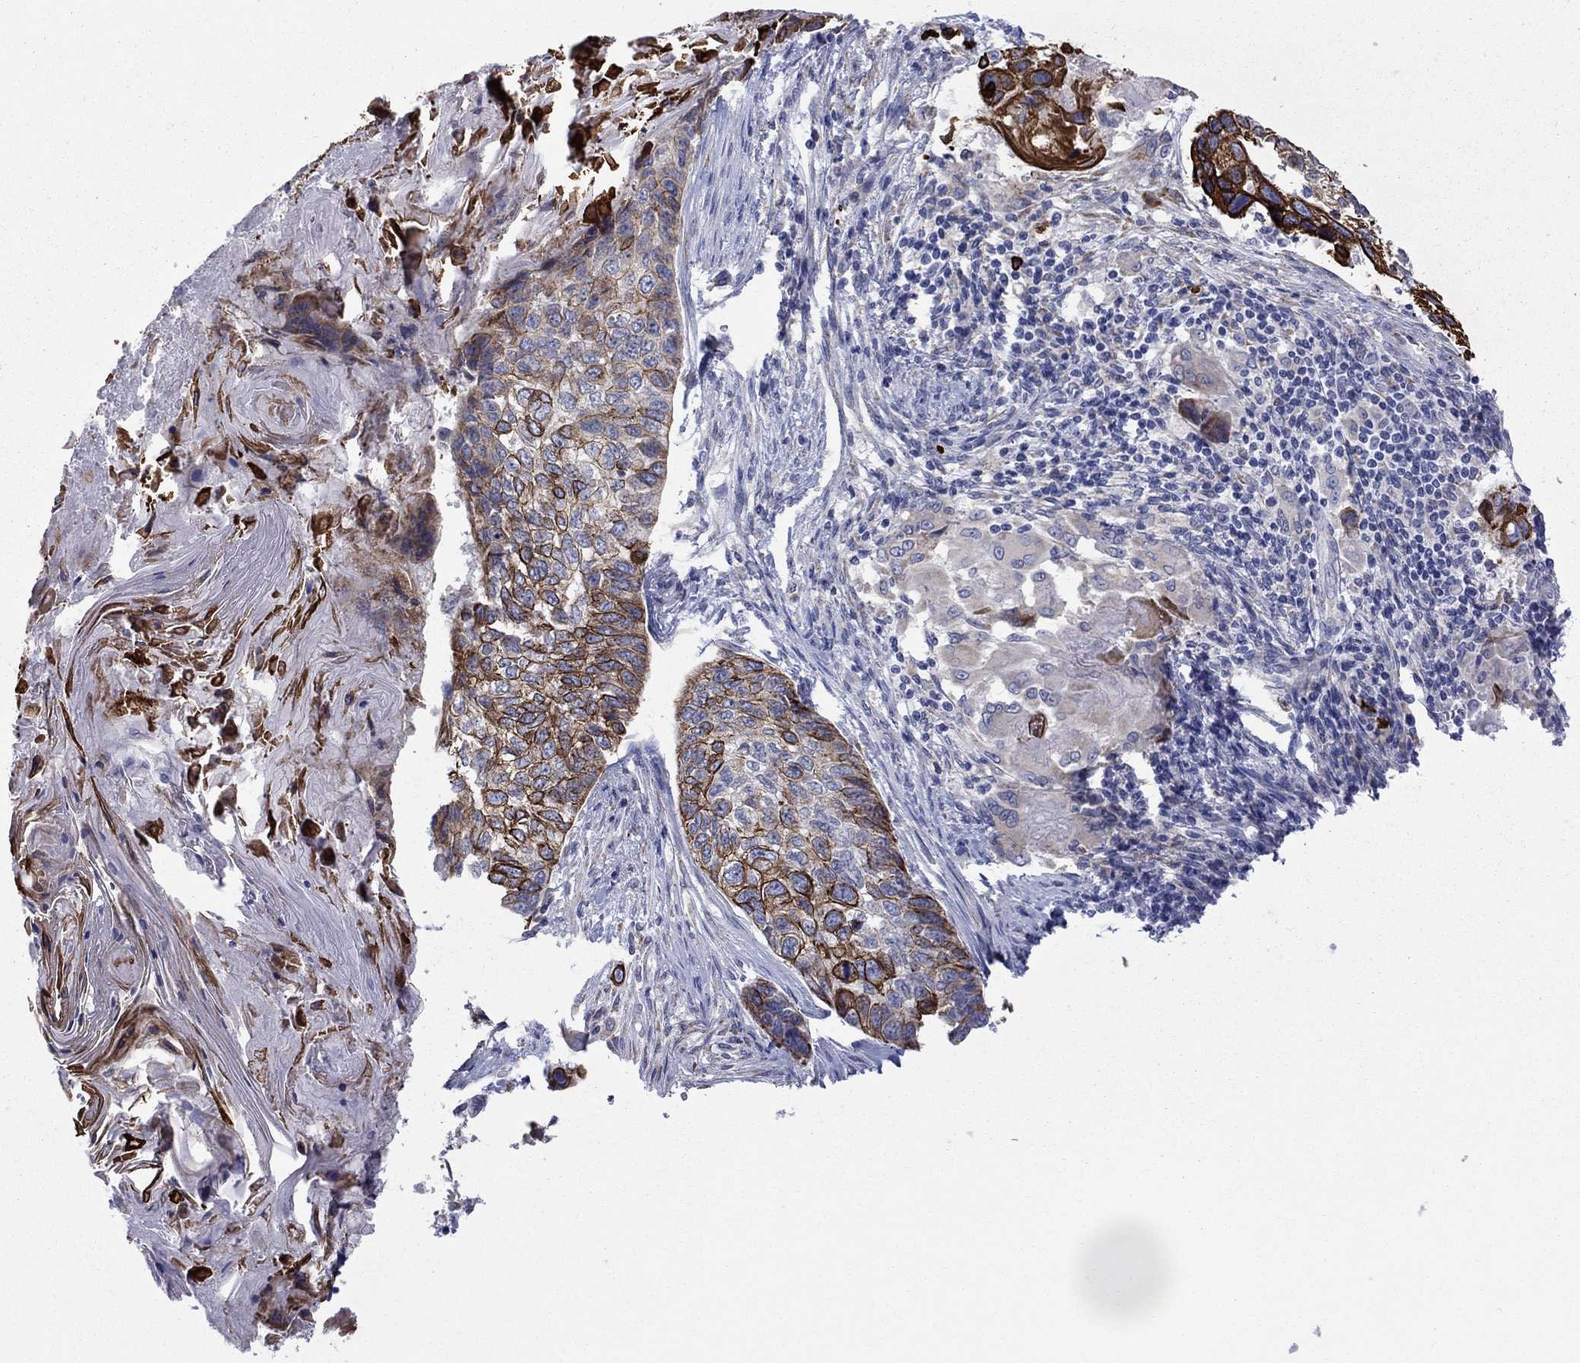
{"staining": {"intensity": "strong", "quantity": "25%-75%", "location": "cytoplasmic/membranous,nuclear"}, "tissue": "lung cancer", "cell_type": "Tumor cells", "image_type": "cancer", "snomed": [{"axis": "morphology", "description": "Squamous cell carcinoma, NOS"}, {"axis": "topography", "description": "Lung"}], "caption": "Strong cytoplasmic/membranous and nuclear protein expression is present in about 25%-75% of tumor cells in lung squamous cell carcinoma.", "gene": "TMPRSS11A", "patient": {"sex": "male", "age": 69}}